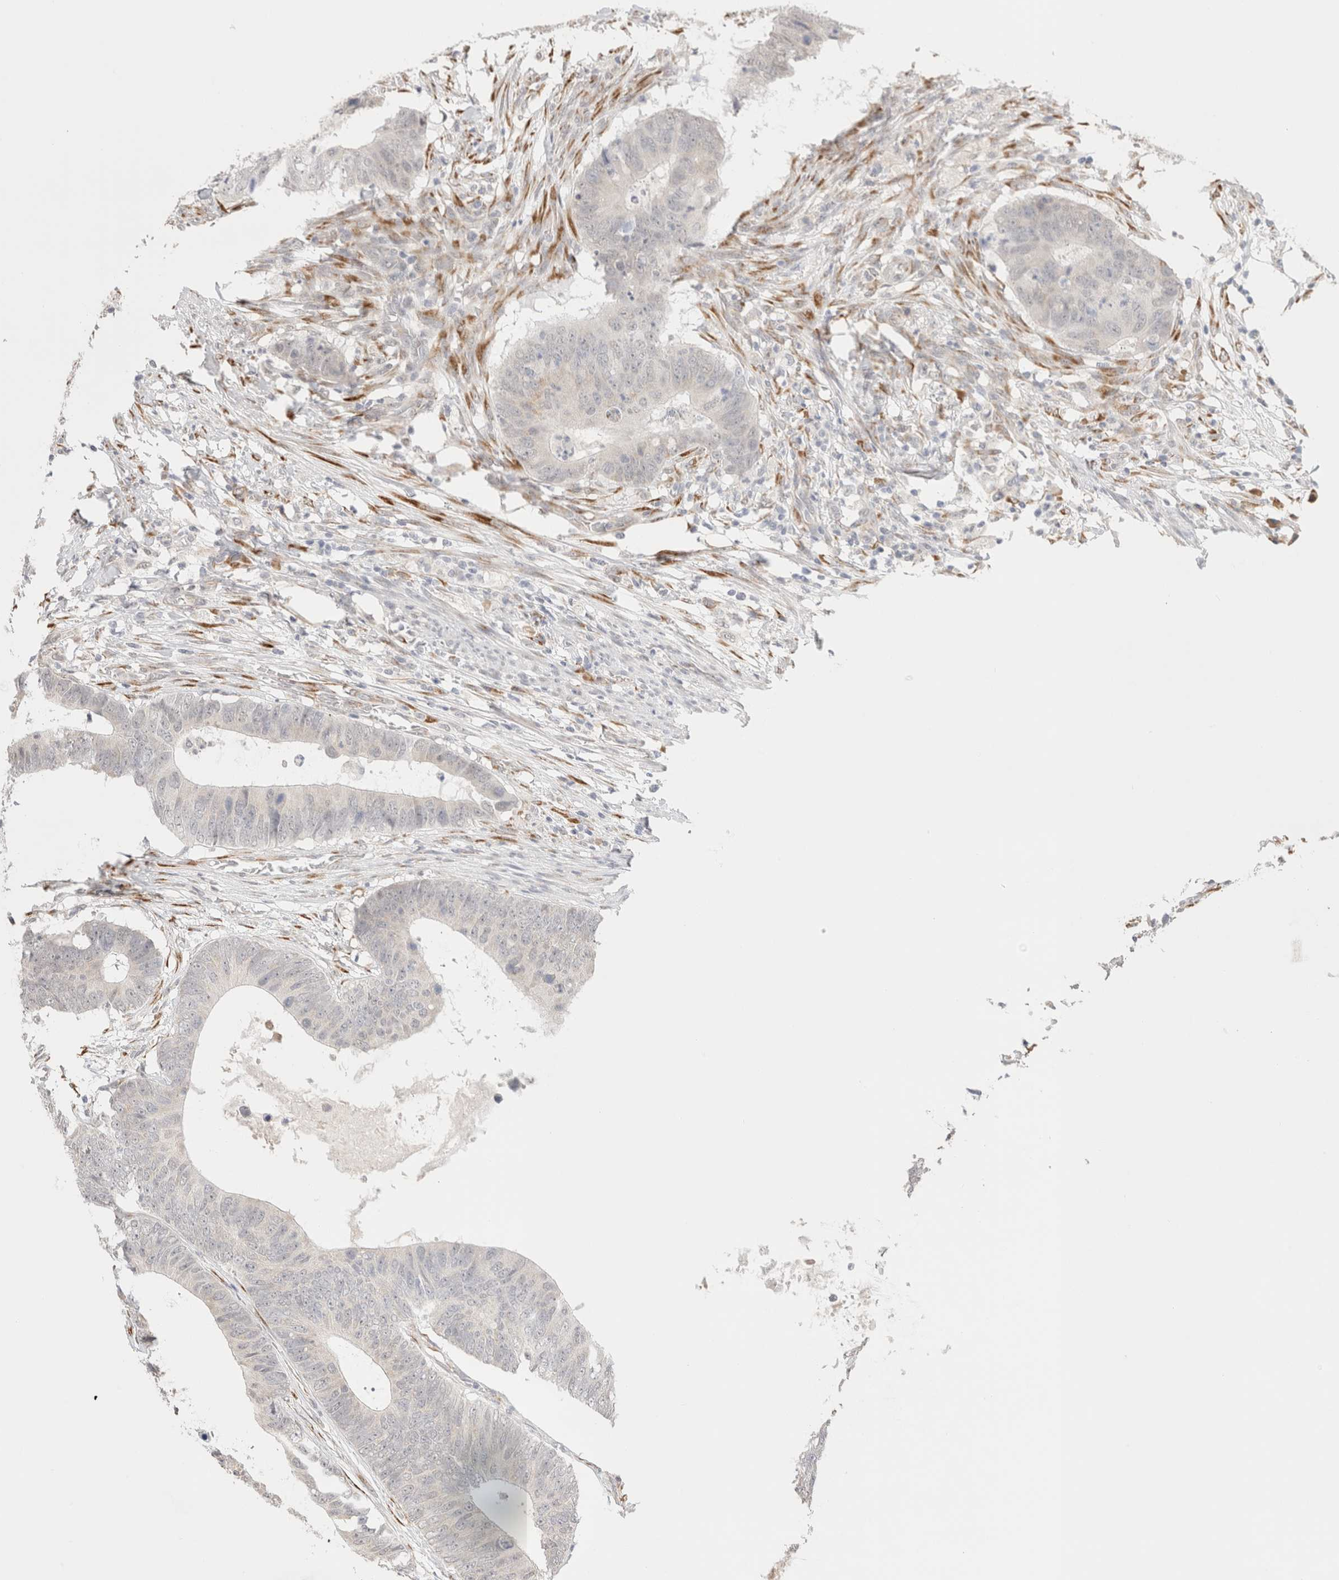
{"staining": {"intensity": "negative", "quantity": "none", "location": "none"}, "tissue": "colorectal cancer", "cell_type": "Tumor cells", "image_type": "cancer", "snomed": [{"axis": "morphology", "description": "Adenocarcinoma, NOS"}, {"axis": "topography", "description": "Colon"}], "caption": "The immunohistochemistry (IHC) photomicrograph has no significant staining in tumor cells of colorectal adenocarcinoma tissue.", "gene": "HDLBP", "patient": {"sex": "male", "age": 56}}